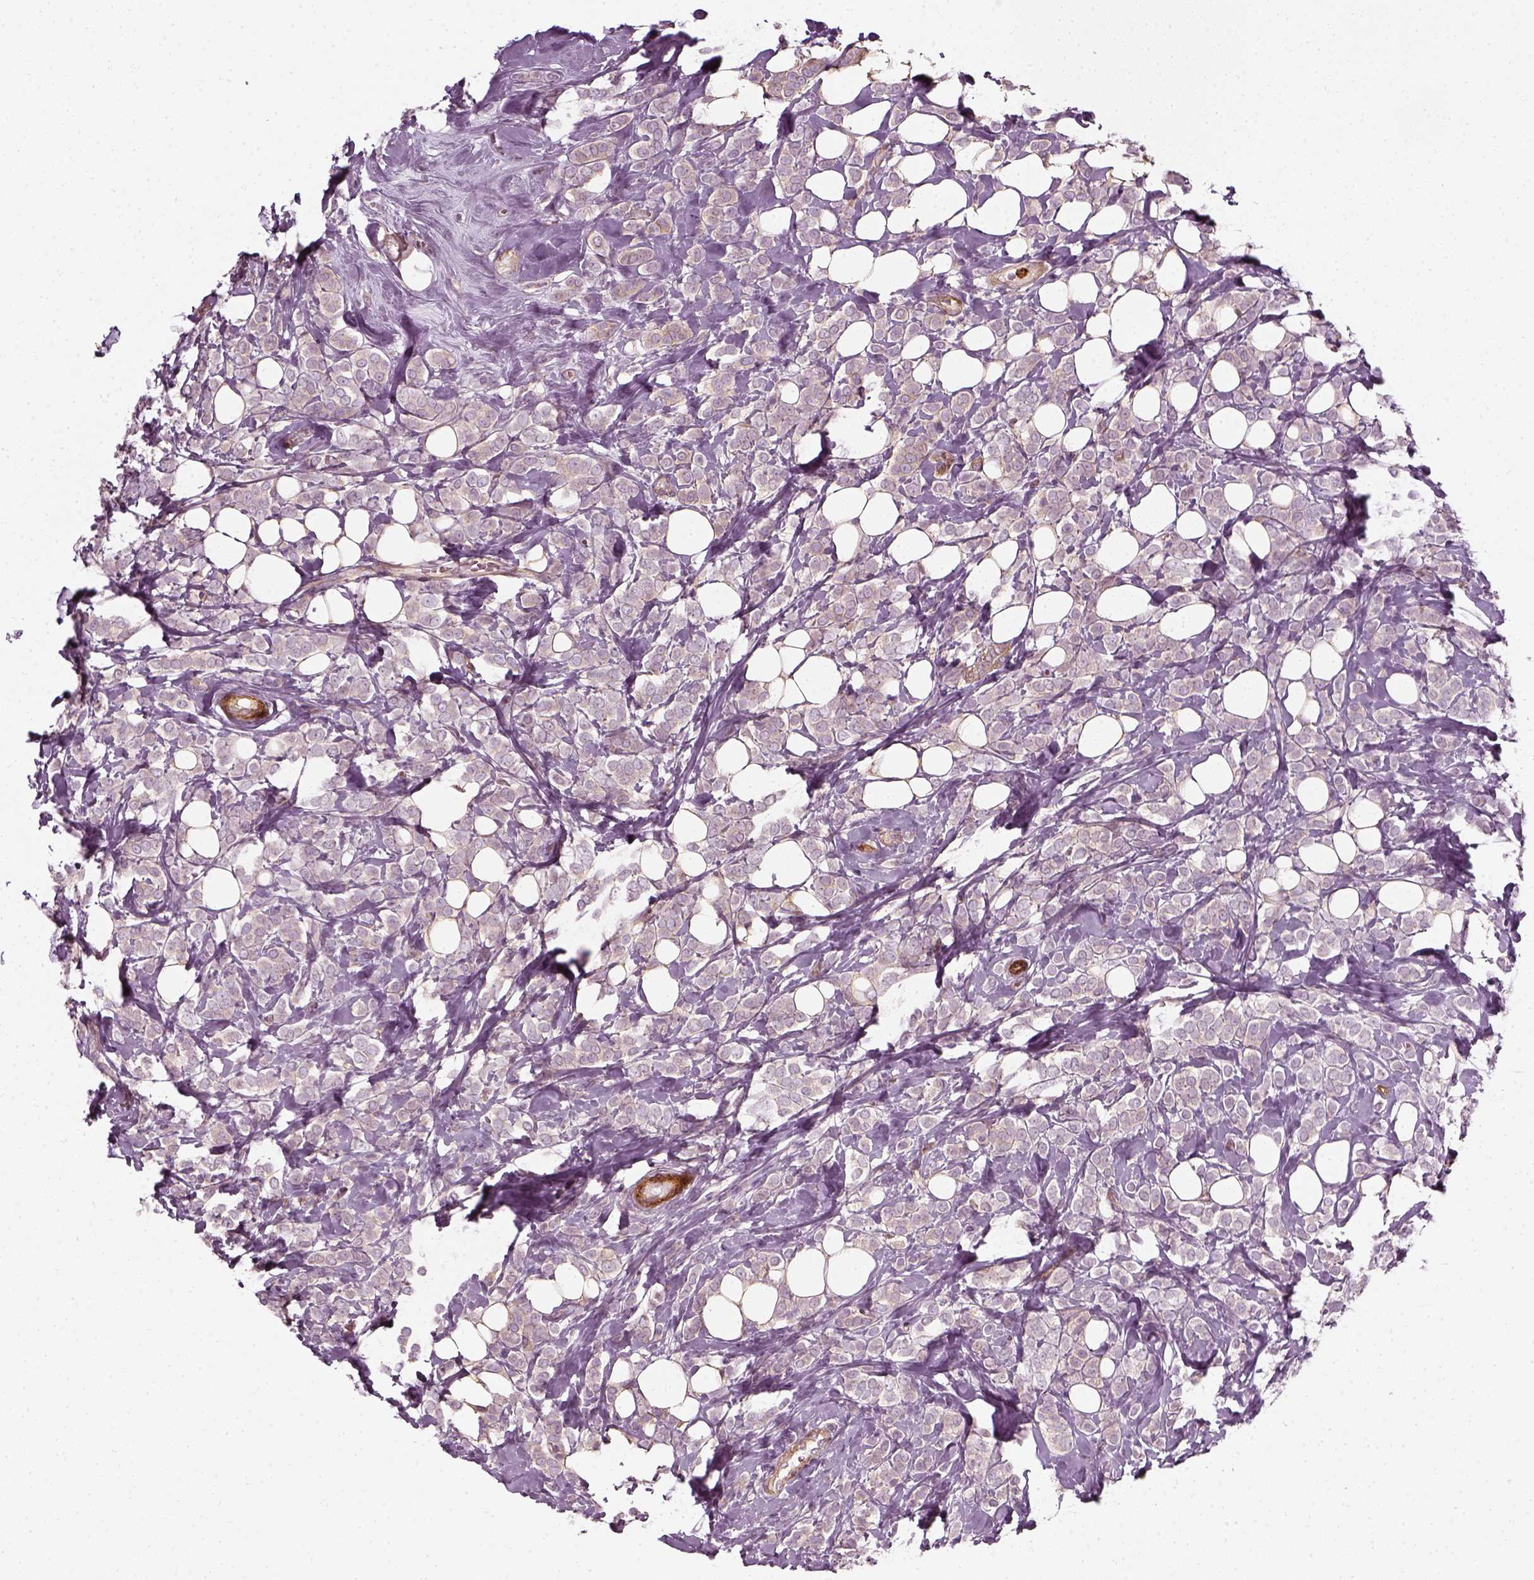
{"staining": {"intensity": "negative", "quantity": "none", "location": "none"}, "tissue": "breast cancer", "cell_type": "Tumor cells", "image_type": "cancer", "snomed": [{"axis": "morphology", "description": "Lobular carcinoma"}, {"axis": "topography", "description": "Breast"}], "caption": "This histopathology image is of breast cancer stained with immunohistochemistry to label a protein in brown with the nuclei are counter-stained blue. There is no staining in tumor cells.", "gene": "NPTN", "patient": {"sex": "female", "age": 49}}